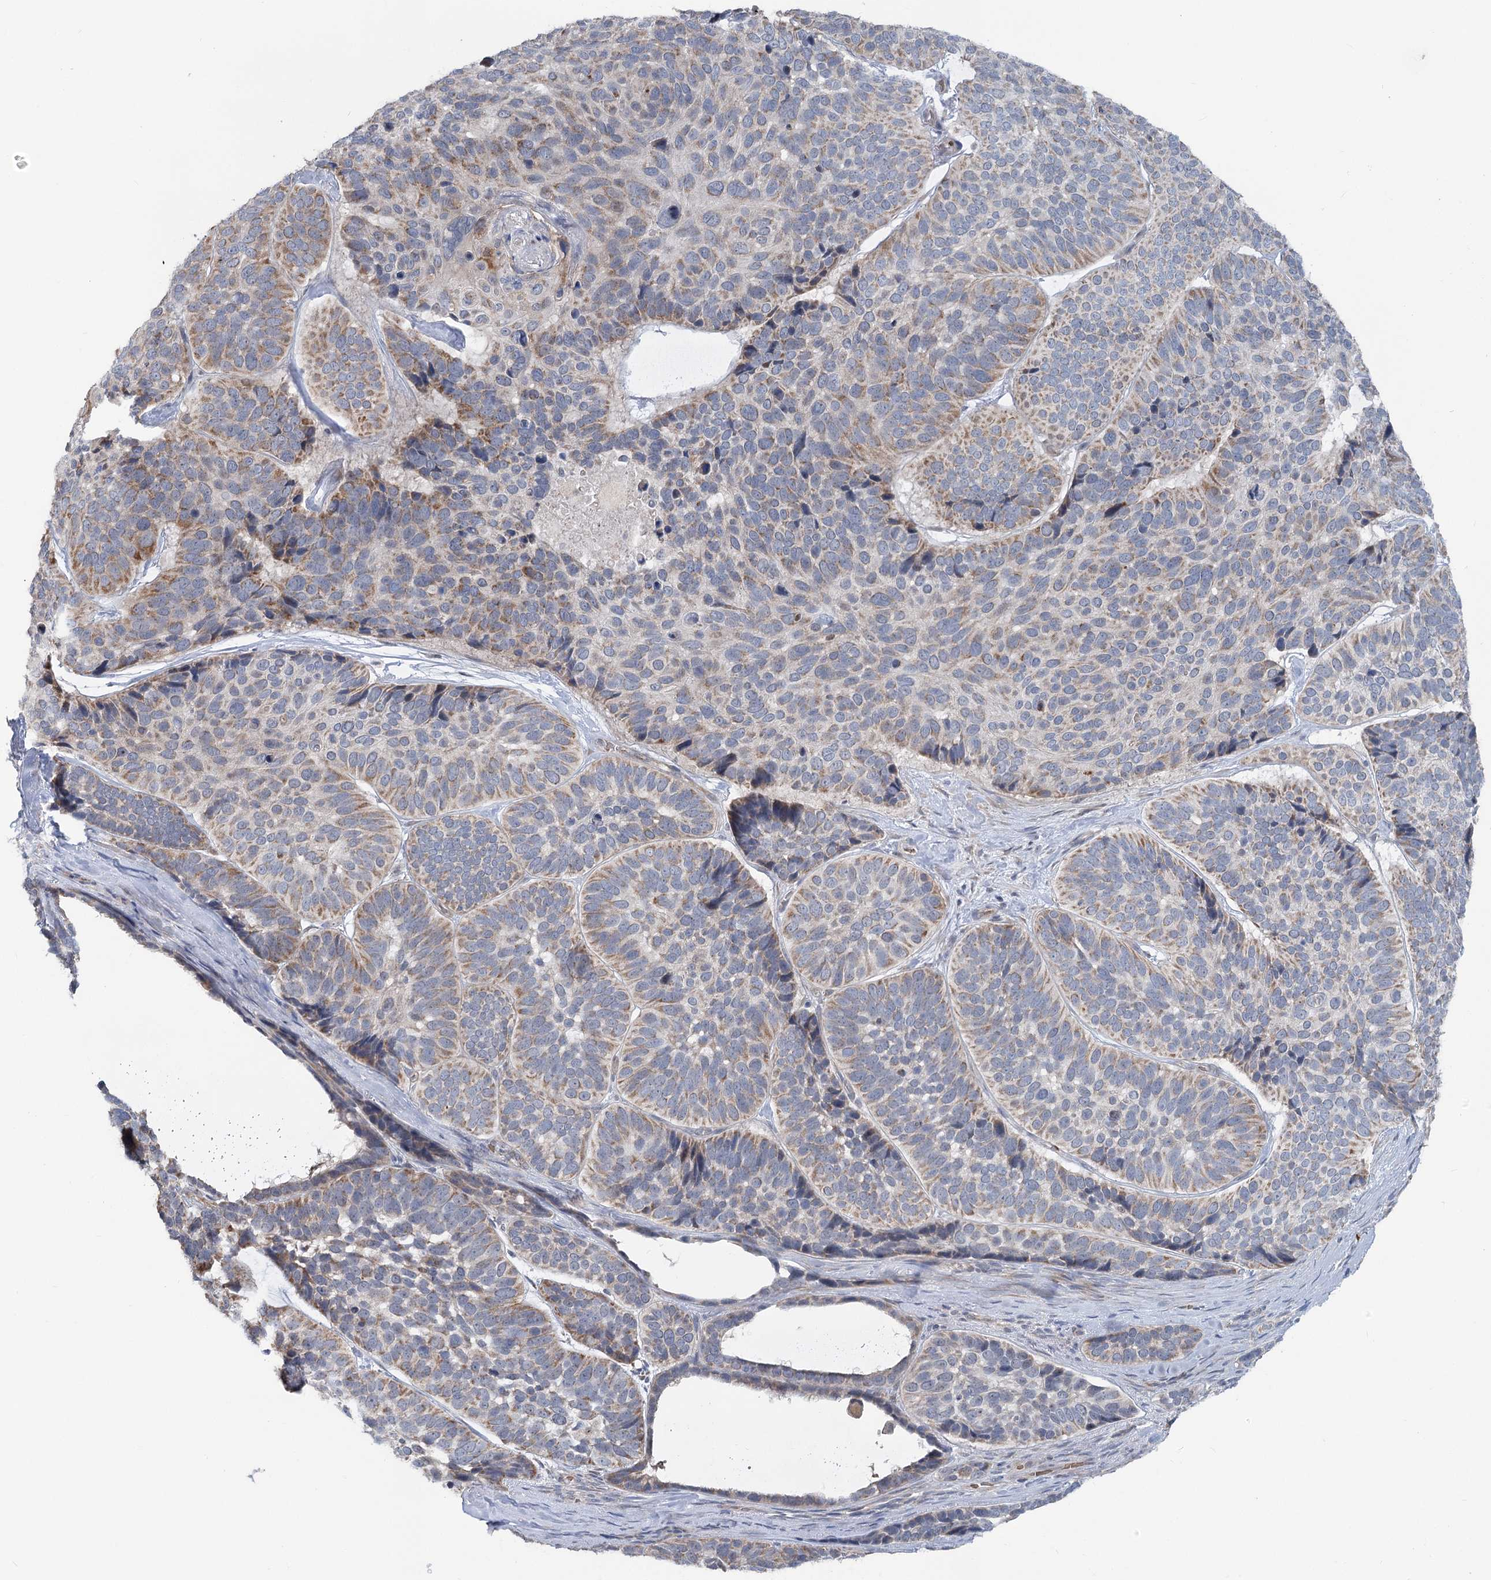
{"staining": {"intensity": "moderate", "quantity": "<25%", "location": "cytoplasmic/membranous"}, "tissue": "skin cancer", "cell_type": "Tumor cells", "image_type": "cancer", "snomed": [{"axis": "morphology", "description": "Basal cell carcinoma"}, {"axis": "topography", "description": "Skin"}], "caption": "A photomicrograph of human basal cell carcinoma (skin) stained for a protein demonstrates moderate cytoplasmic/membranous brown staining in tumor cells.", "gene": "CIB4", "patient": {"sex": "male", "age": 62}}